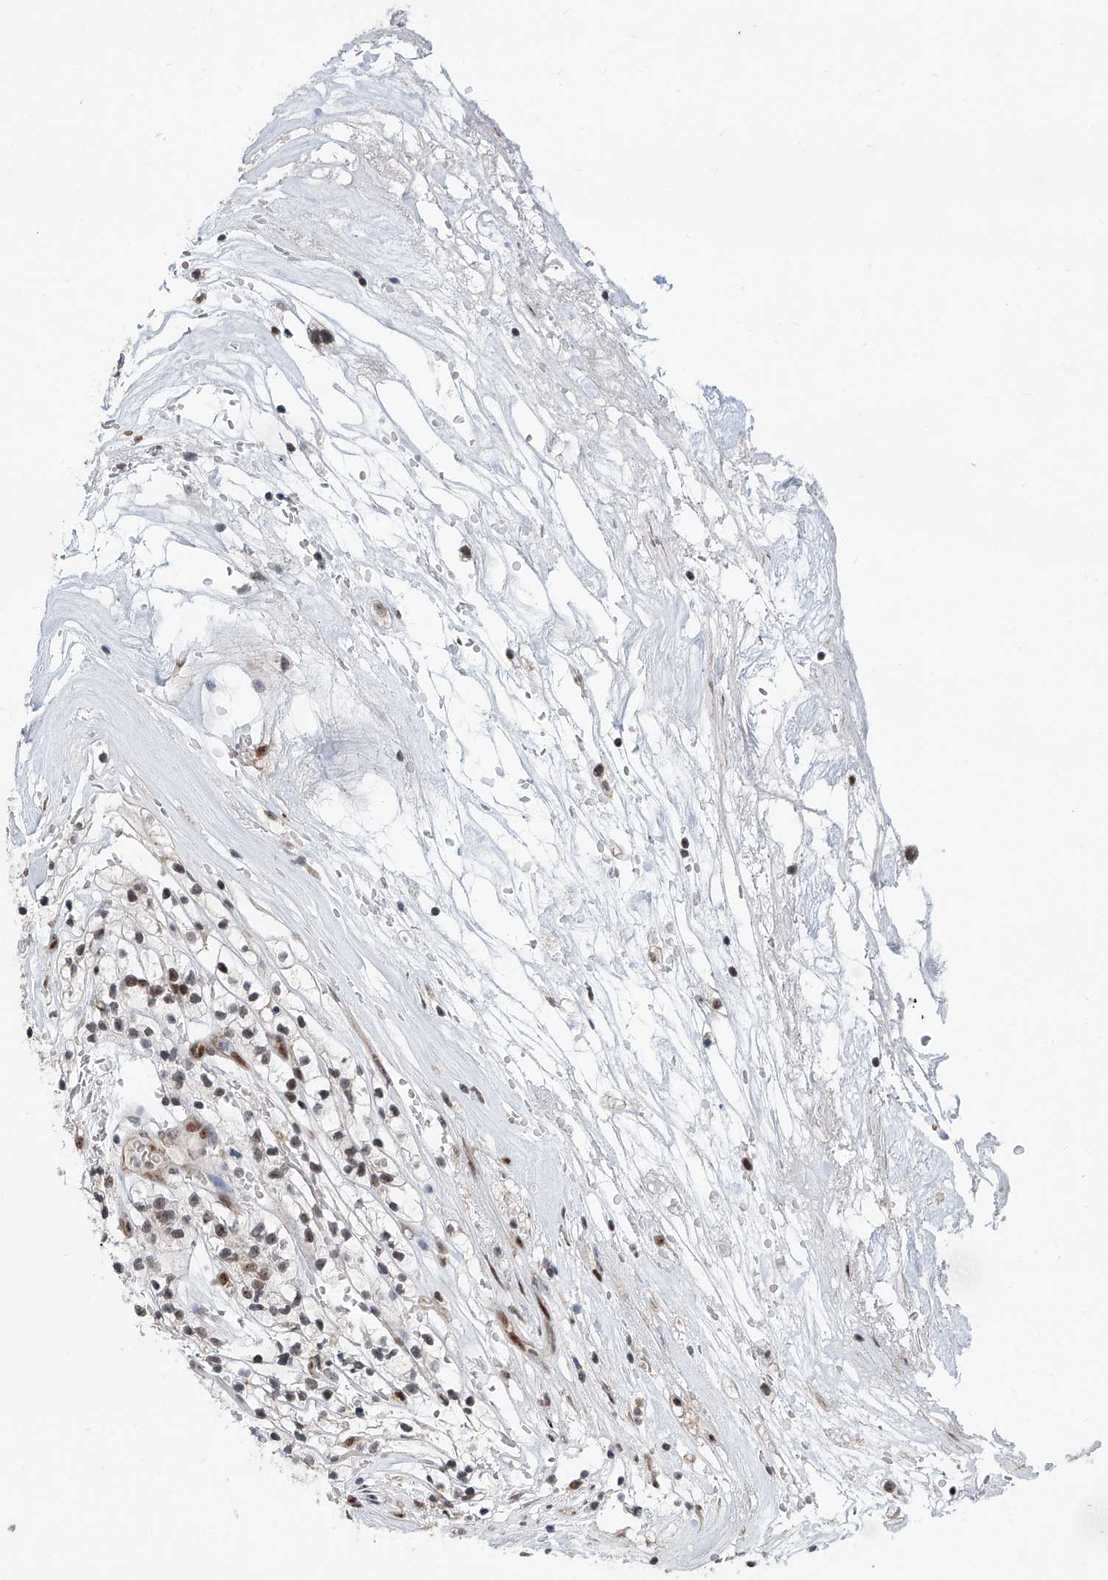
{"staining": {"intensity": "moderate", "quantity": "<25%", "location": "nuclear"}, "tissue": "renal cancer", "cell_type": "Tumor cells", "image_type": "cancer", "snomed": [{"axis": "morphology", "description": "Adenocarcinoma, NOS"}, {"axis": "topography", "description": "Kidney"}], "caption": "The histopathology image shows immunohistochemical staining of renal adenocarcinoma. There is moderate nuclear expression is present in approximately <25% of tumor cells.", "gene": "SDE2", "patient": {"sex": "female", "age": 57}}